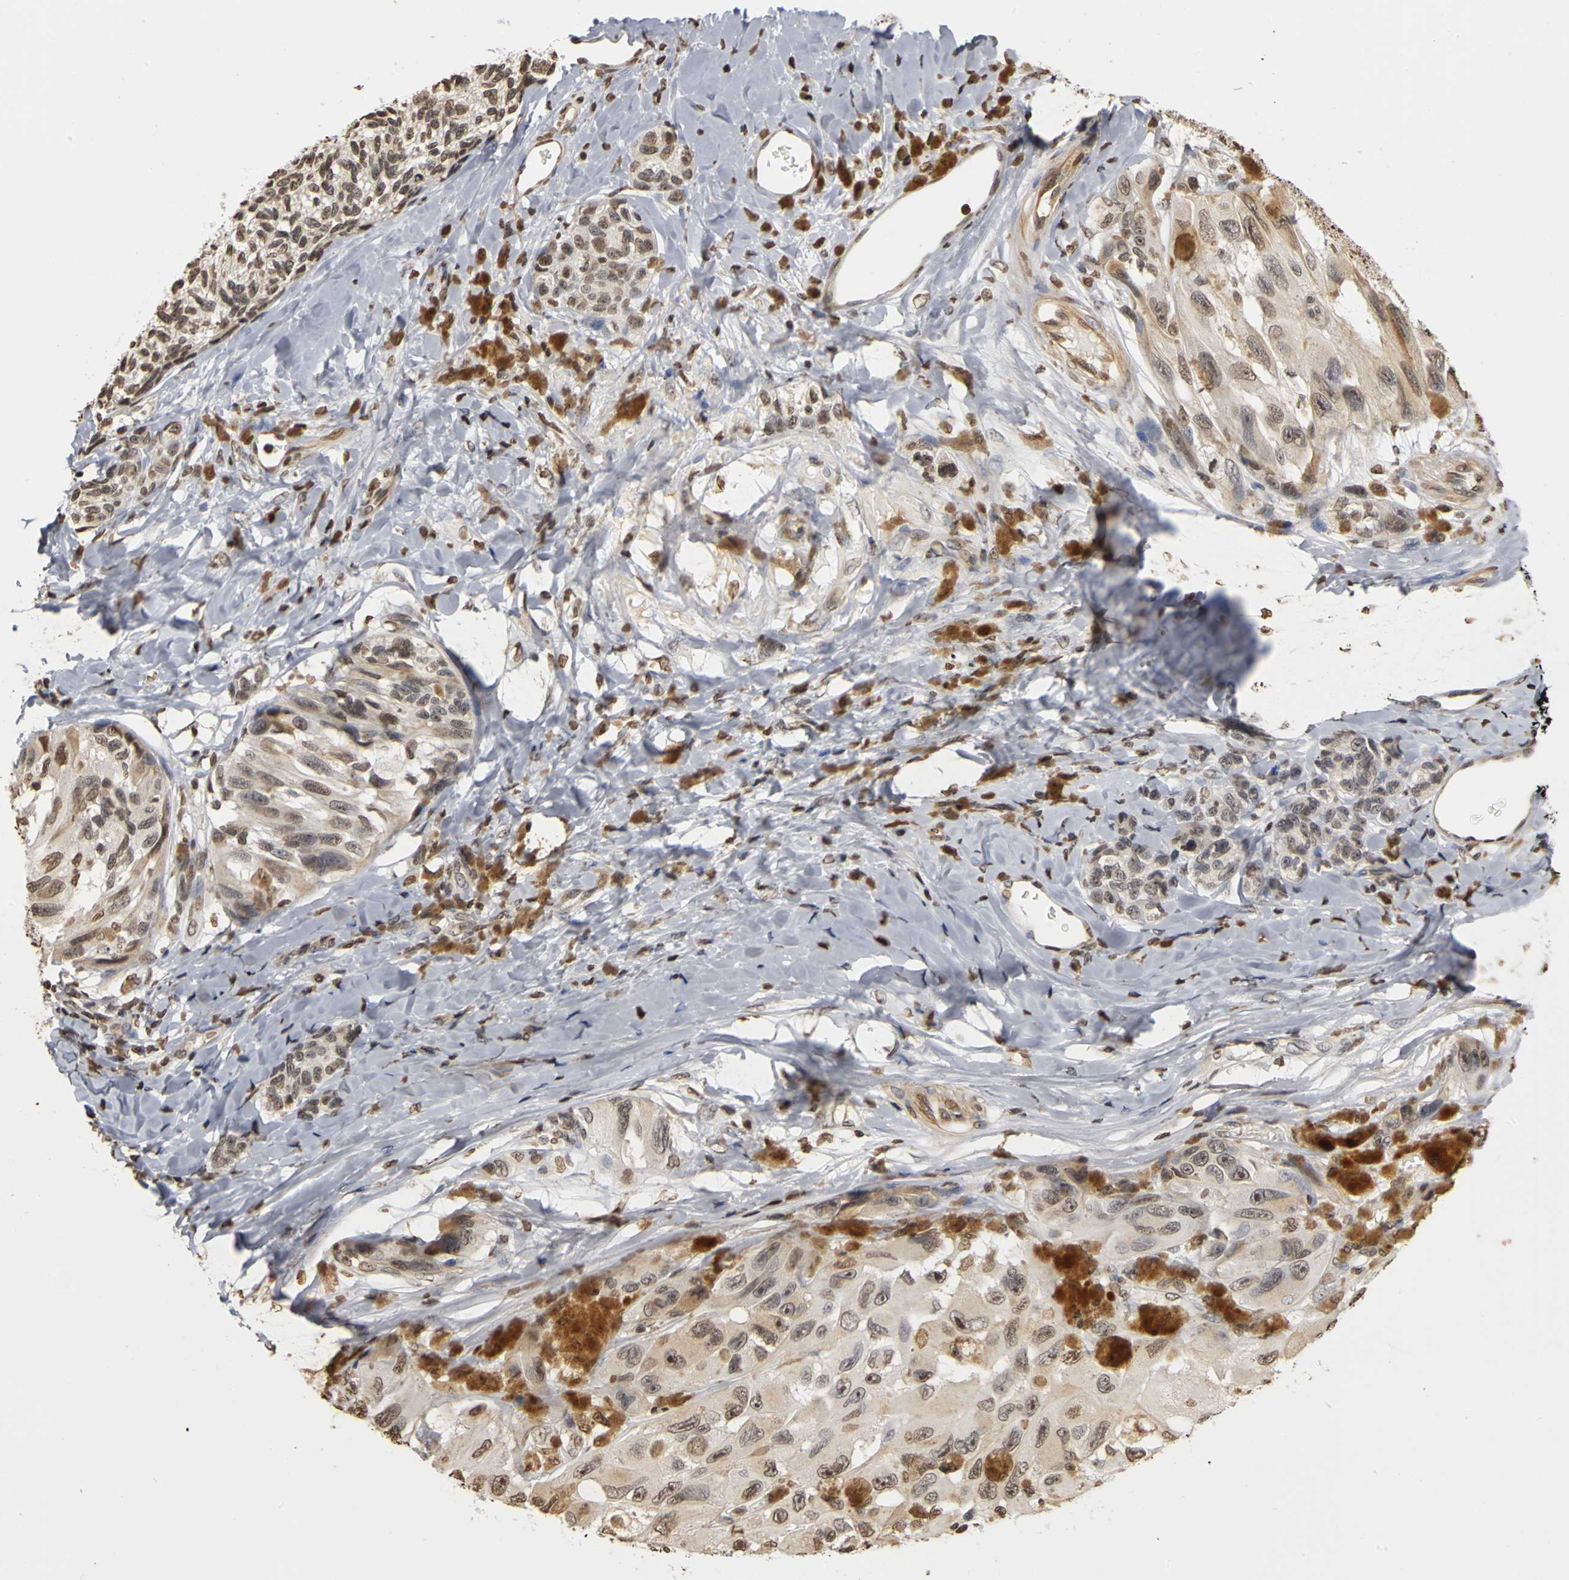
{"staining": {"intensity": "weak", "quantity": "25%-75%", "location": "cytoplasmic/membranous,nuclear"}, "tissue": "melanoma", "cell_type": "Tumor cells", "image_type": "cancer", "snomed": [{"axis": "morphology", "description": "Malignant melanoma, NOS"}, {"axis": "topography", "description": "Skin"}], "caption": "Human malignant melanoma stained for a protein (brown) exhibits weak cytoplasmic/membranous and nuclear positive staining in about 25%-75% of tumor cells.", "gene": "ERCC2", "patient": {"sex": "female", "age": 73}}